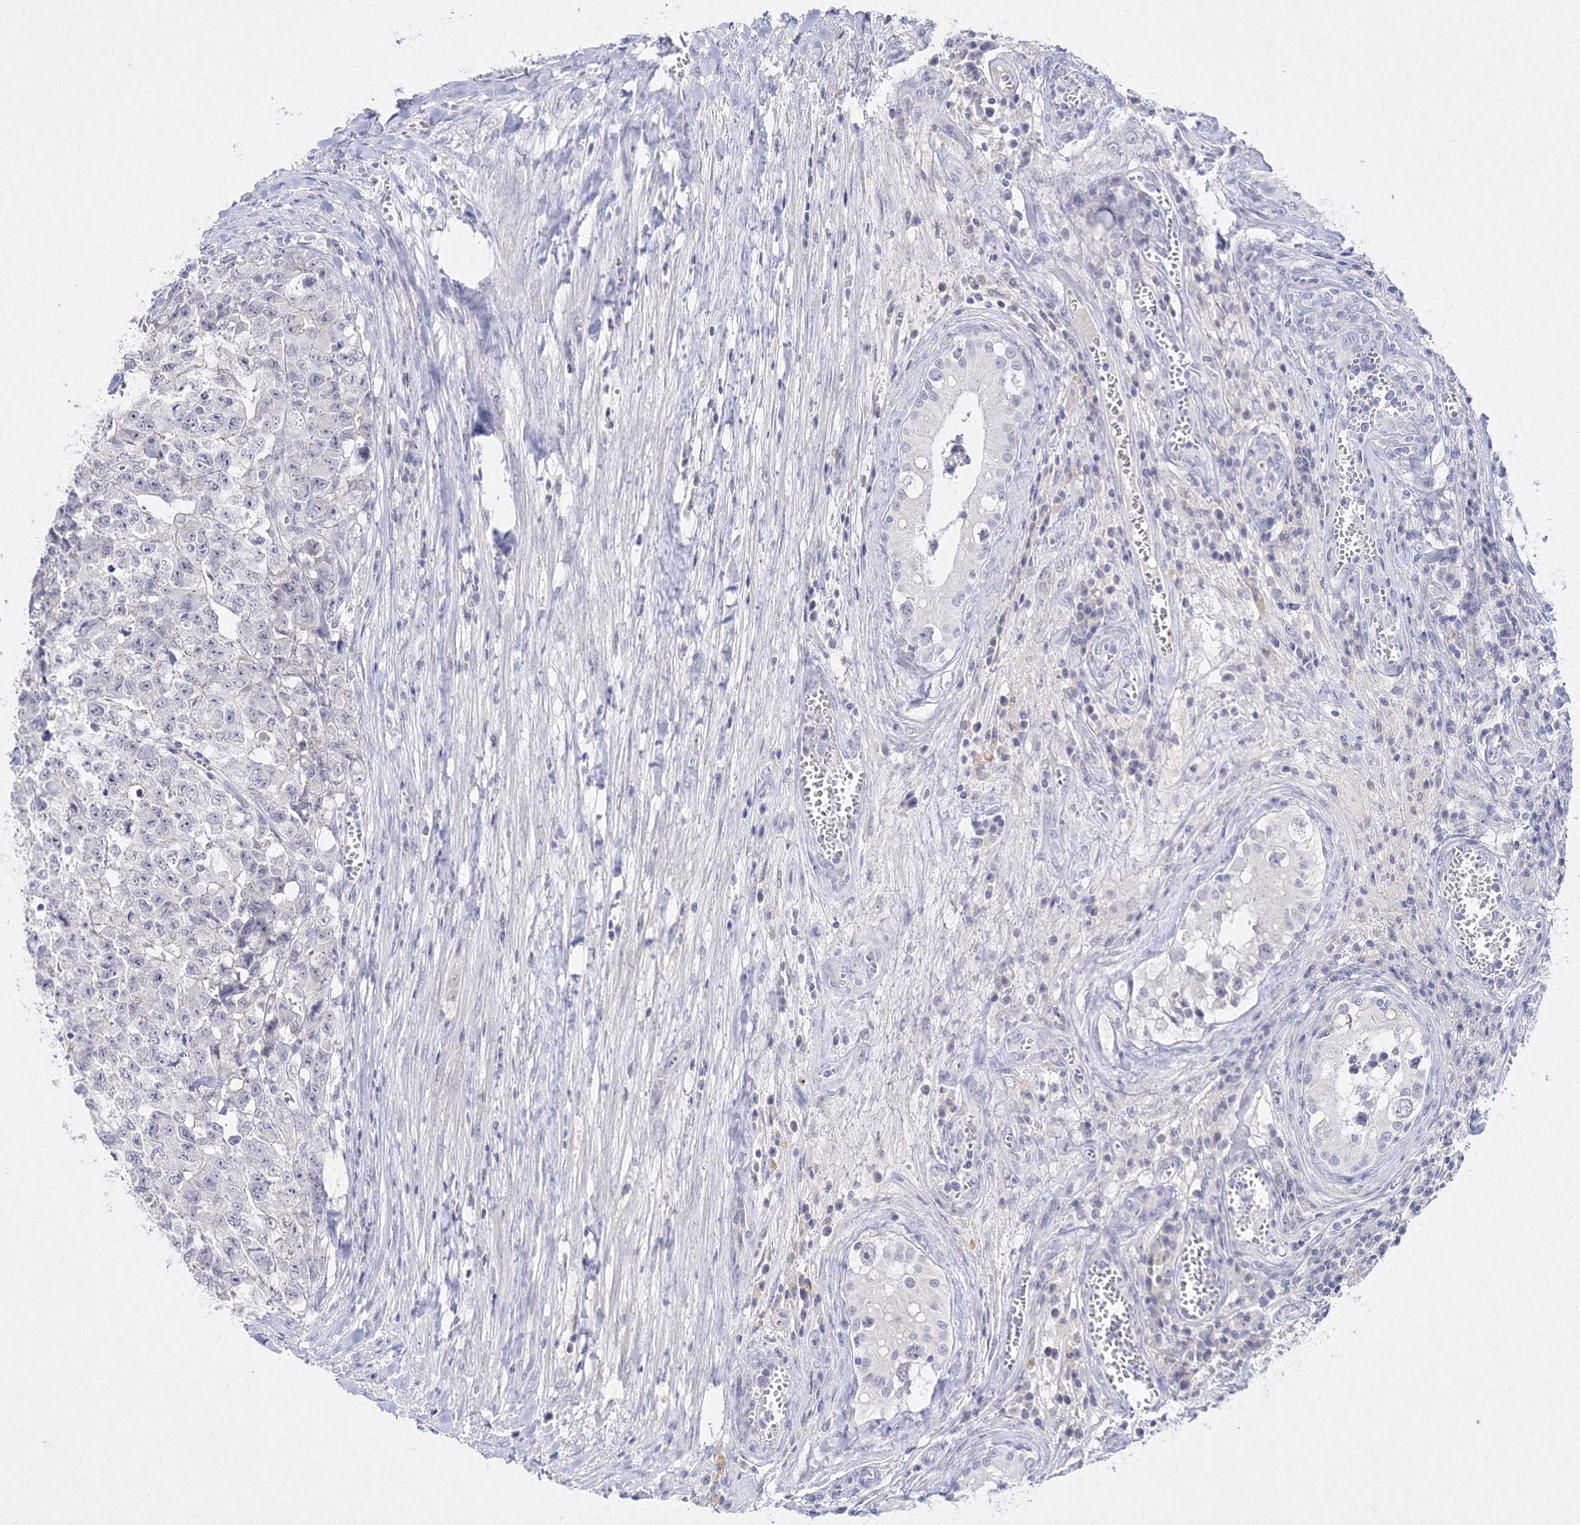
{"staining": {"intensity": "negative", "quantity": "none", "location": "none"}, "tissue": "testis cancer", "cell_type": "Tumor cells", "image_type": "cancer", "snomed": [{"axis": "morphology", "description": "Carcinoma, Embryonal, NOS"}, {"axis": "topography", "description": "Testis"}], "caption": "This image is of testis cancer stained with IHC to label a protein in brown with the nuclei are counter-stained blue. There is no positivity in tumor cells.", "gene": "NEU4", "patient": {"sex": "male", "age": 28}}